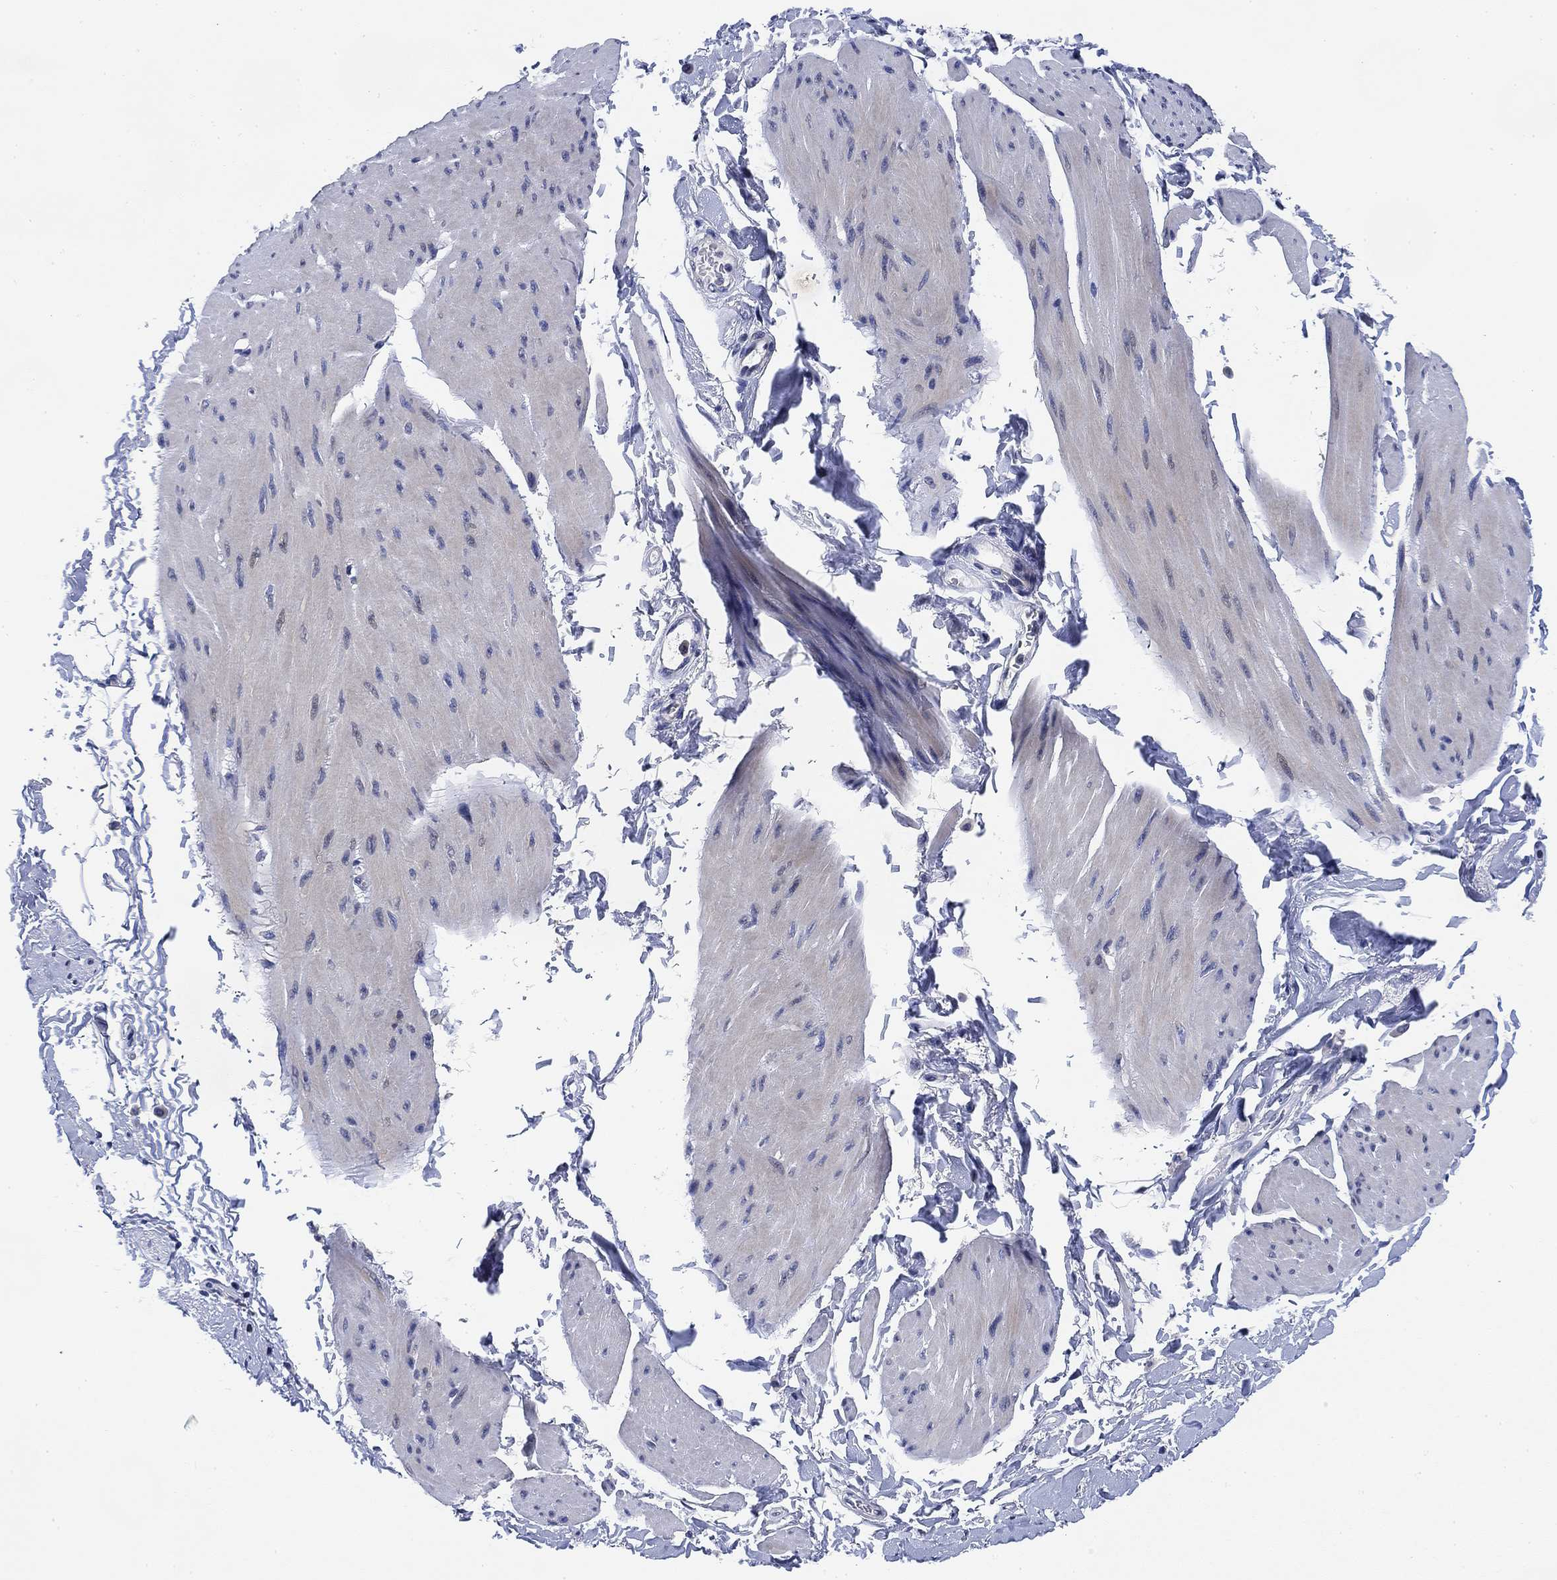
{"staining": {"intensity": "negative", "quantity": "none", "location": "none"}, "tissue": "smooth muscle", "cell_type": "Smooth muscle cells", "image_type": "normal", "snomed": [{"axis": "morphology", "description": "Normal tissue, NOS"}, {"axis": "topography", "description": "Adipose tissue"}, {"axis": "topography", "description": "Smooth muscle"}, {"axis": "topography", "description": "Peripheral nerve tissue"}], "caption": "Smooth muscle cells show no significant positivity in benign smooth muscle.", "gene": "DAZL", "patient": {"sex": "male", "age": 83}}